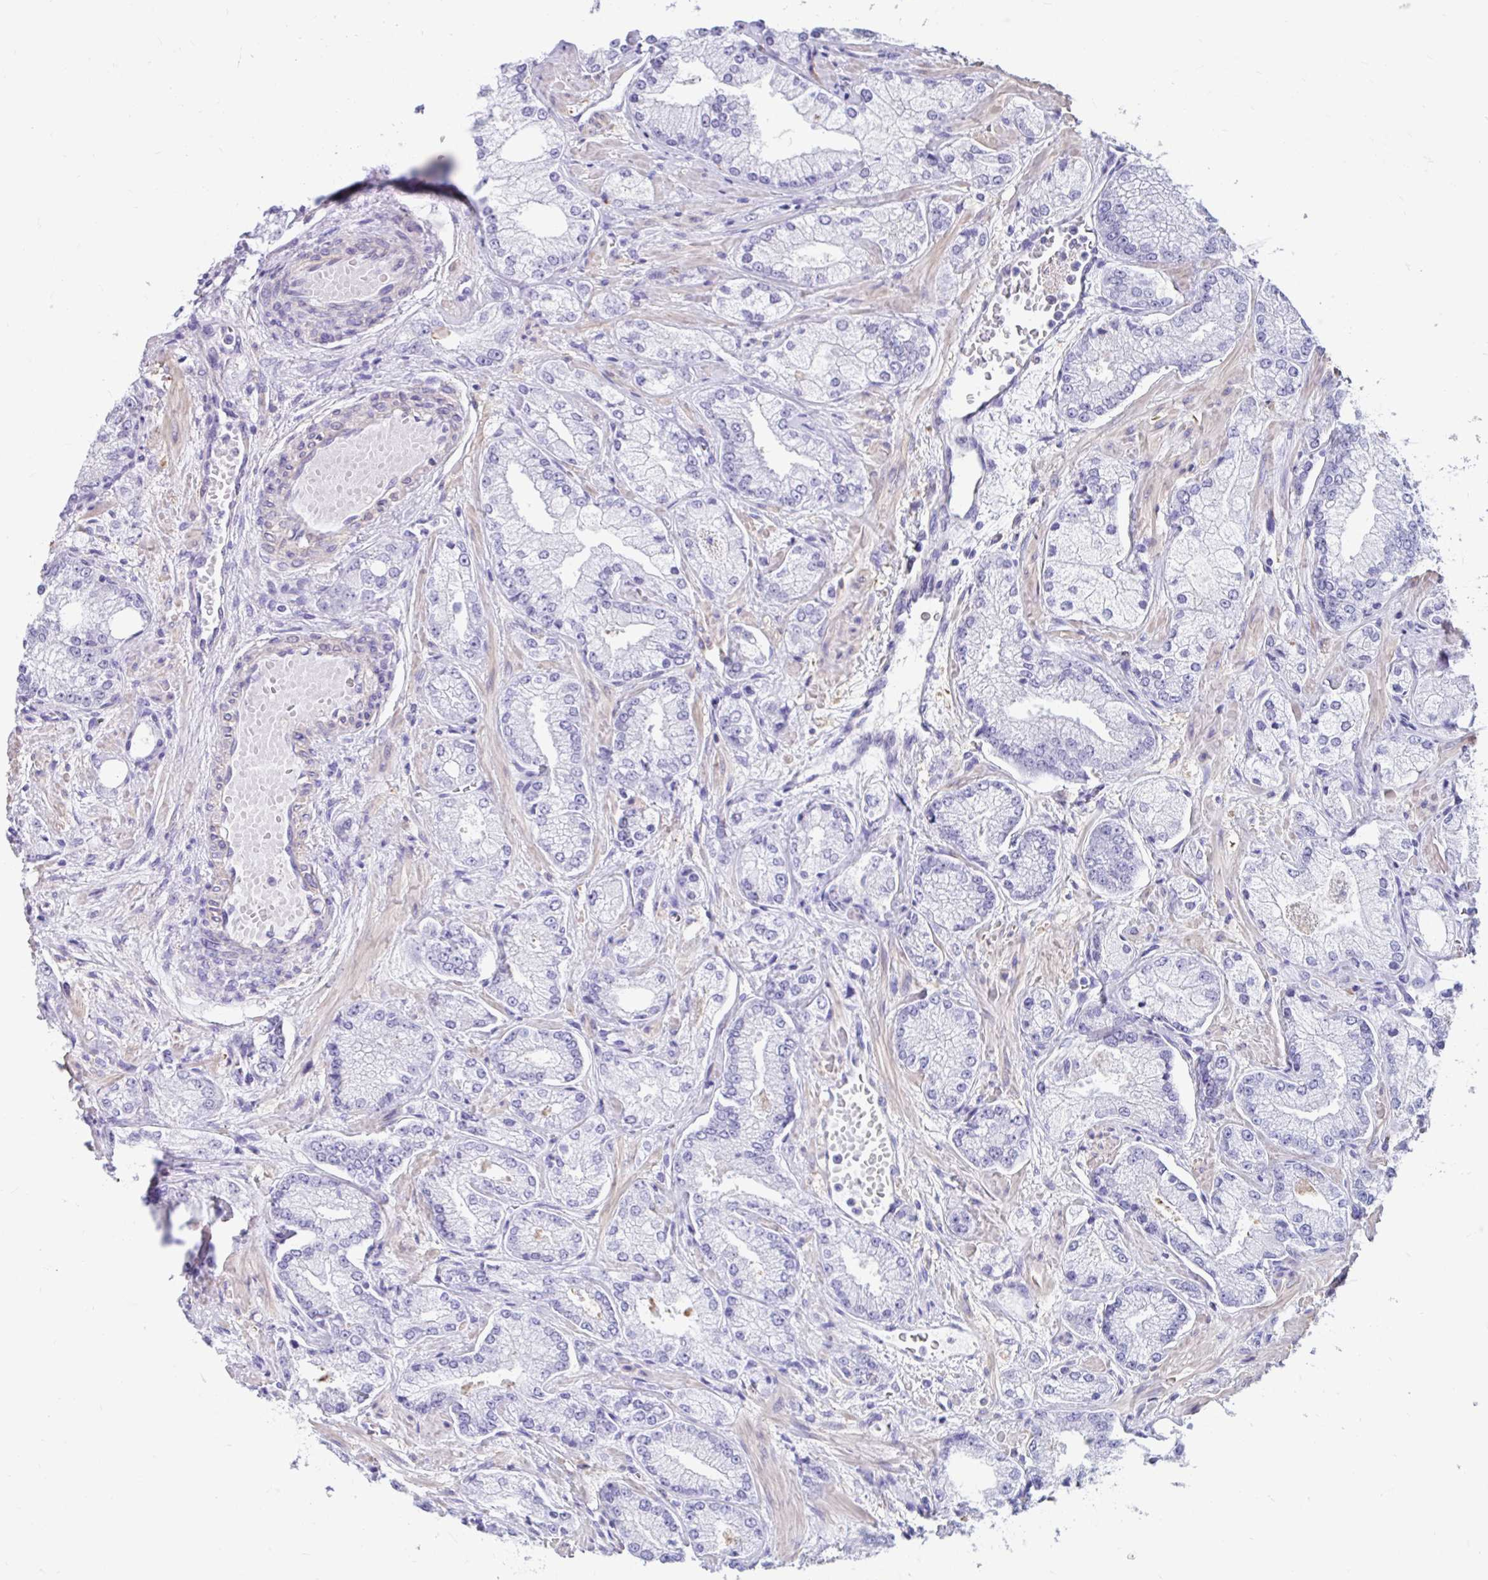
{"staining": {"intensity": "negative", "quantity": "none", "location": "none"}, "tissue": "prostate cancer", "cell_type": "Tumor cells", "image_type": "cancer", "snomed": [{"axis": "morphology", "description": "Normal tissue, NOS"}, {"axis": "morphology", "description": "Adenocarcinoma, High grade"}, {"axis": "topography", "description": "Prostate"}, {"axis": "topography", "description": "Peripheral nerve tissue"}], "caption": "Human prostate adenocarcinoma (high-grade) stained for a protein using immunohistochemistry shows no staining in tumor cells.", "gene": "DCAF17", "patient": {"sex": "male", "age": 68}}